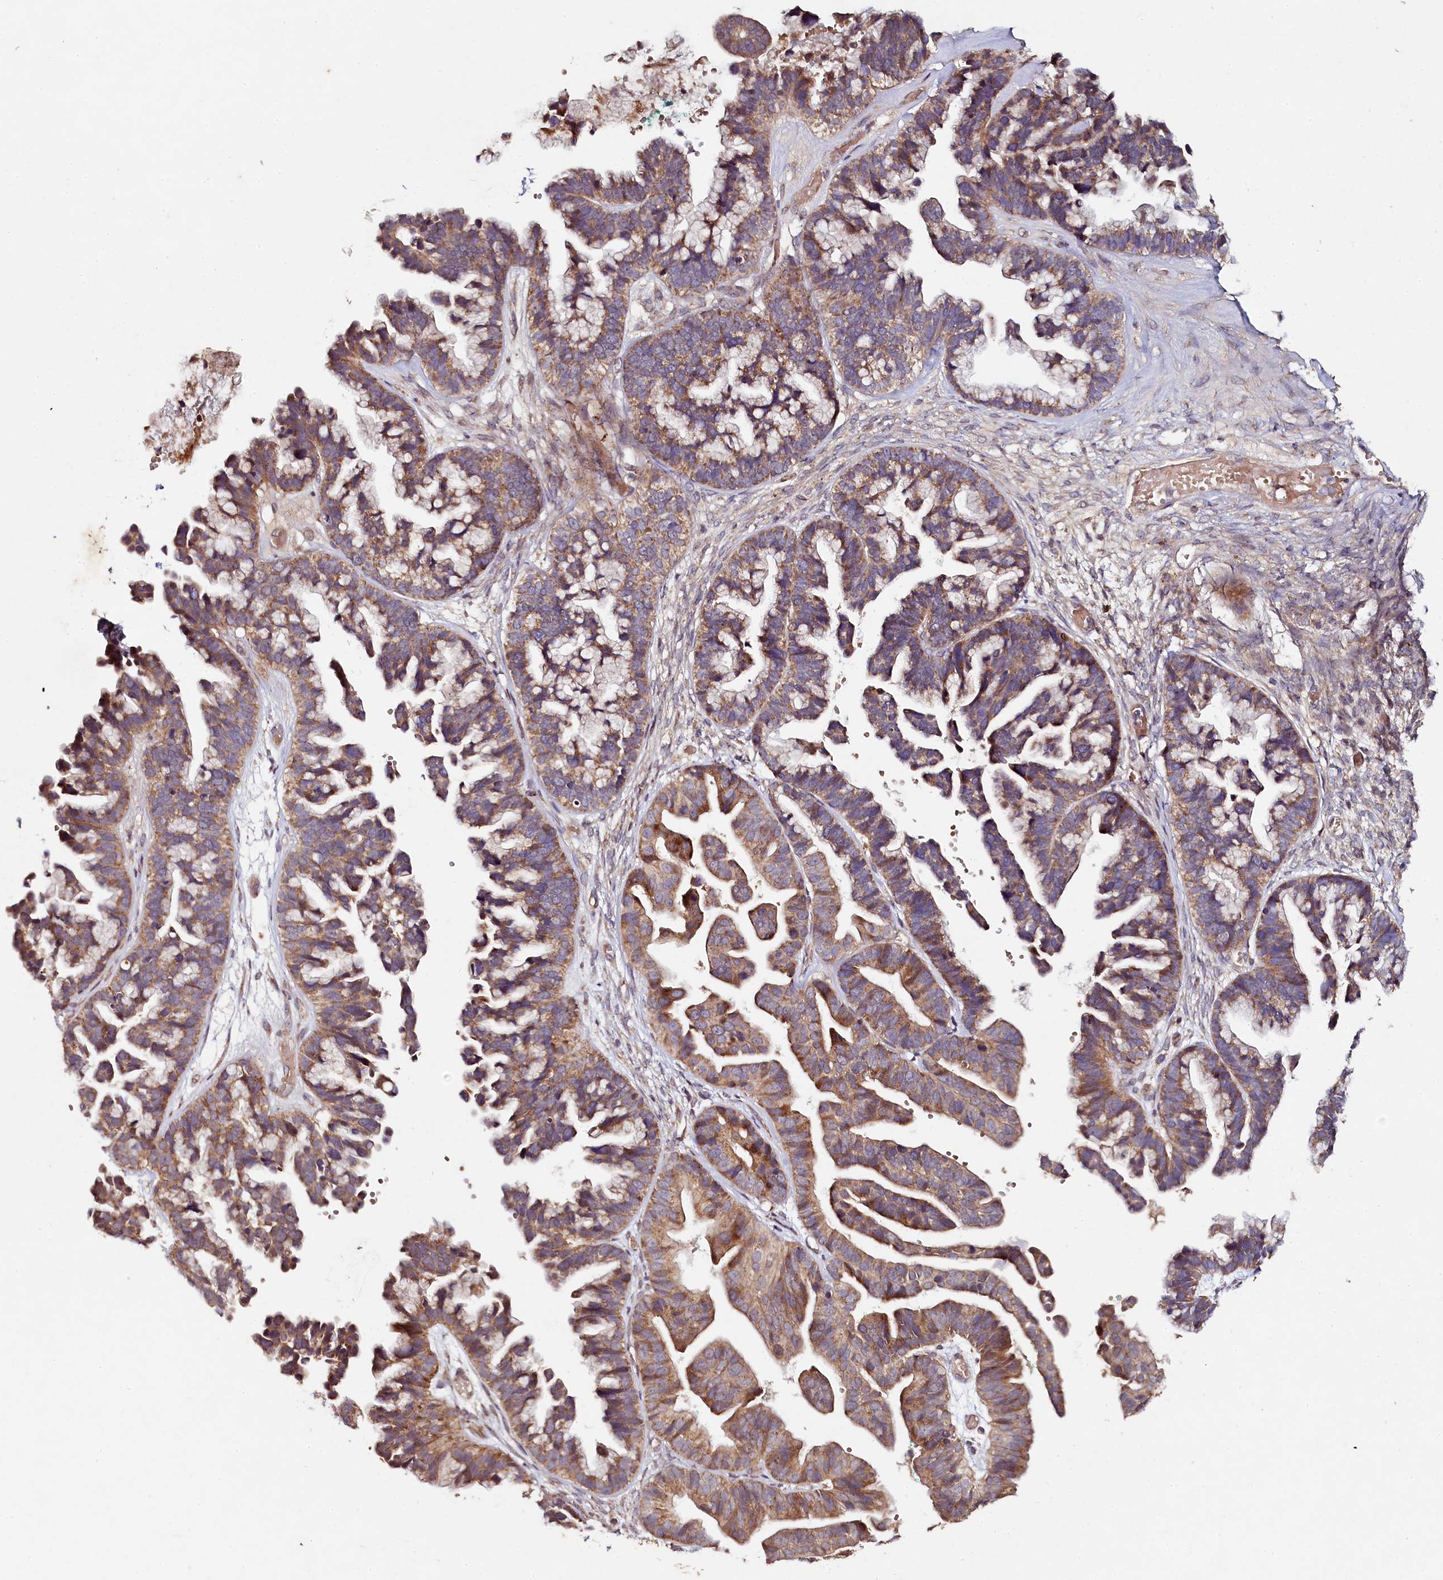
{"staining": {"intensity": "moderate", "quantity": ">75%", "location": "cytoplasmic/membranous"}, "tissue": "ovarian cancer", "cell_type": "Tumor cells", "image_type": "cancer", "snomed": [{"axis": "morphology", "description": "Cystadenocarcinoma, serous, NOS"}, {"axis": "topography", "description": "Ovary"}], "caption": "Ovarian cancer (serous cystadenocarcinoma) stained for a protein (brown) displays moderate cytoplasmic/membranous positive expression in about >75% of tumor cells.", "gene": "SEC24C", "patient": {"sex": "female", "age": 56}}